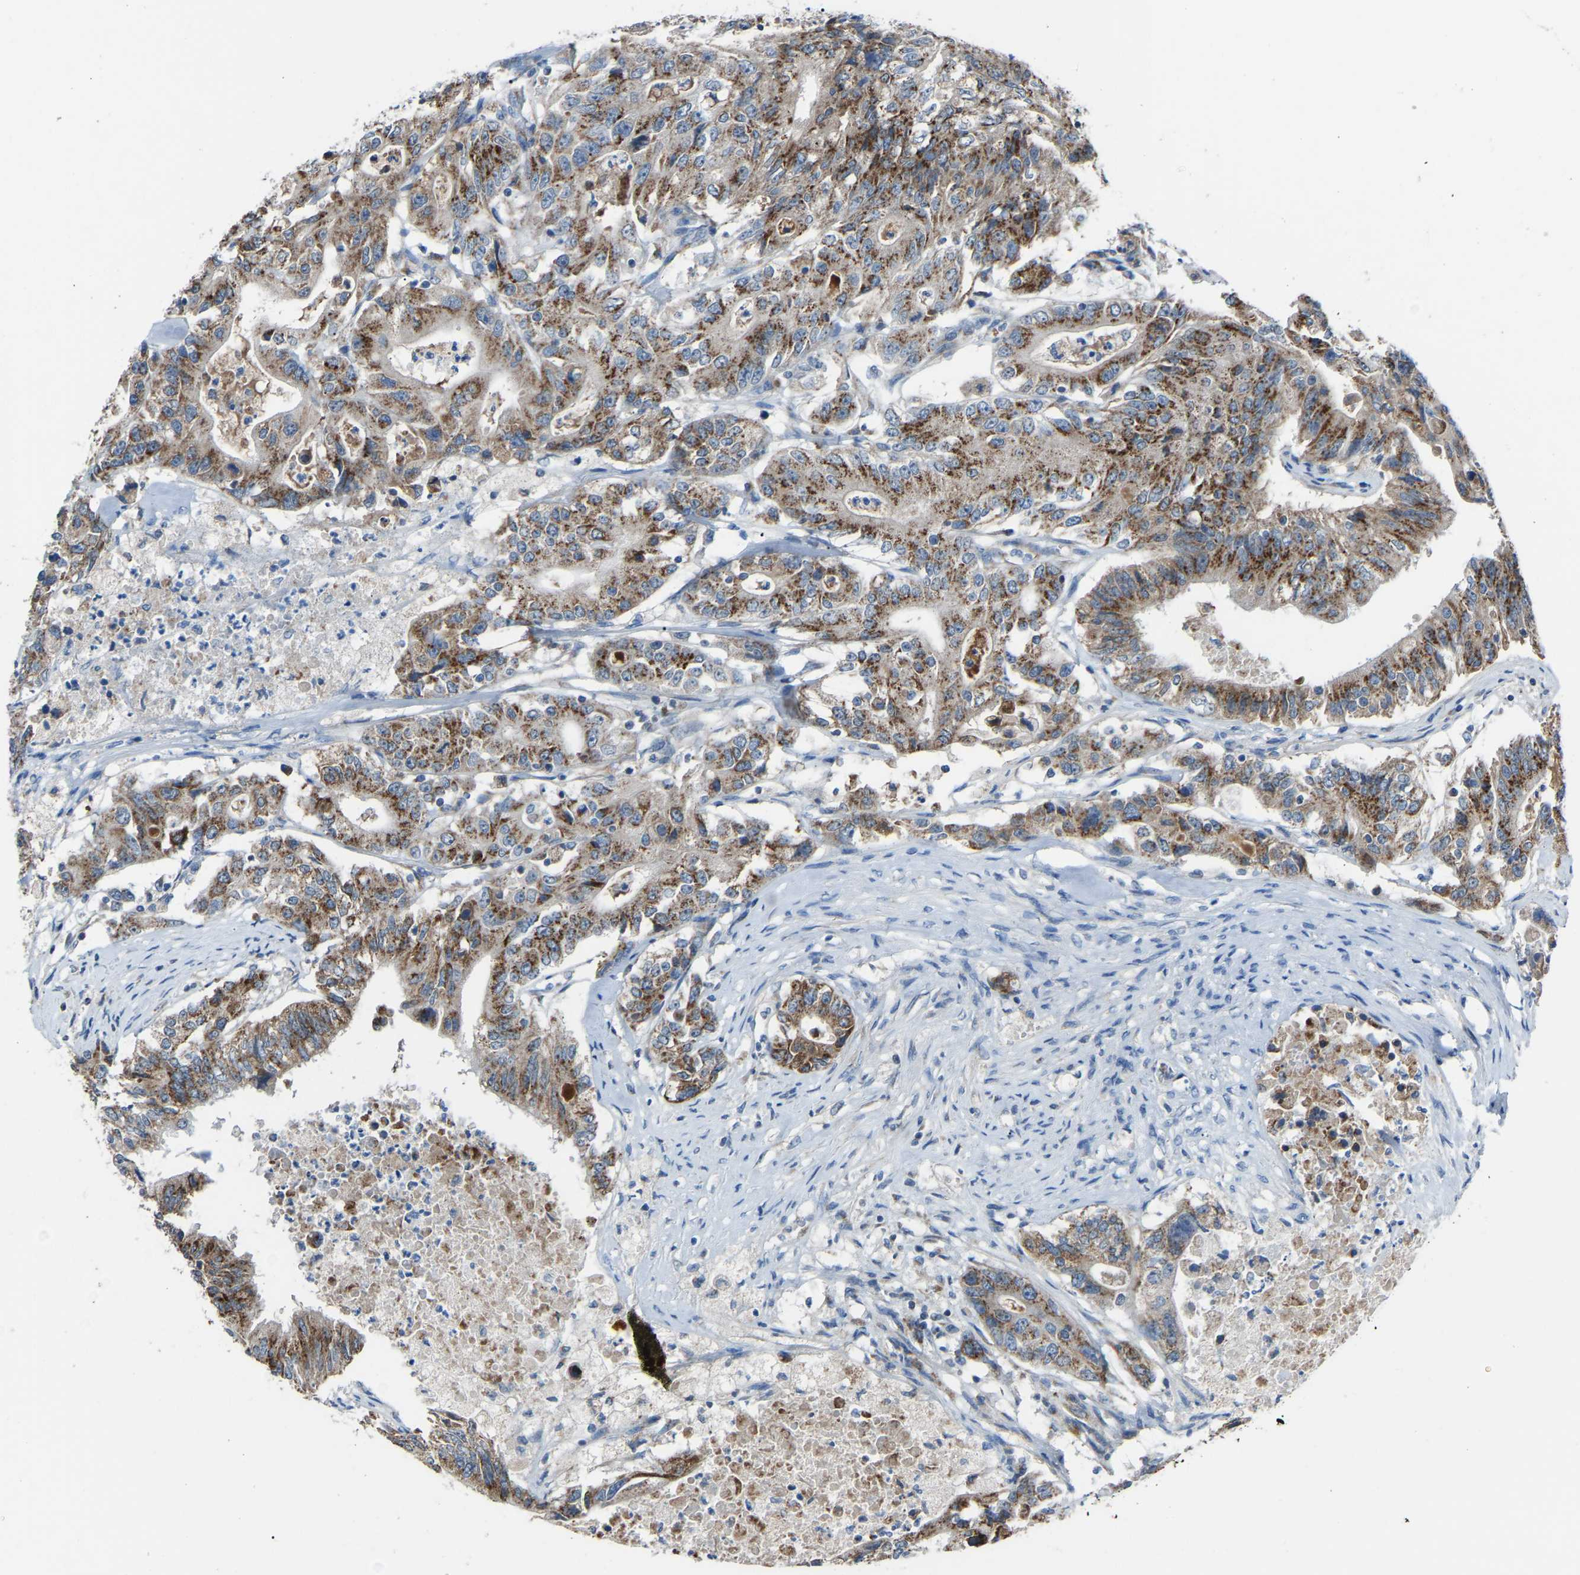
{"staining": {"intensity": "strong", "quantity": ">75%", "location": "cytoplasmic/membranous"}, "tissue": "colorectal cancer", "cell_type": "Tumor cells", "image_type": "cancer", "snomed": [{"axis": "morphology", "description": "Adenocarcinoma, NOS"}, {"axis": "topography", "description": "Colon"}], "caption": "Colorectal cancer stained for a protein (brown) exhibits strong cytoplasmic/membranous positive expression in approximately >75% of tumor cells.", "gene": "CANT1", "patient": {"sex": "female", "age": 77}}